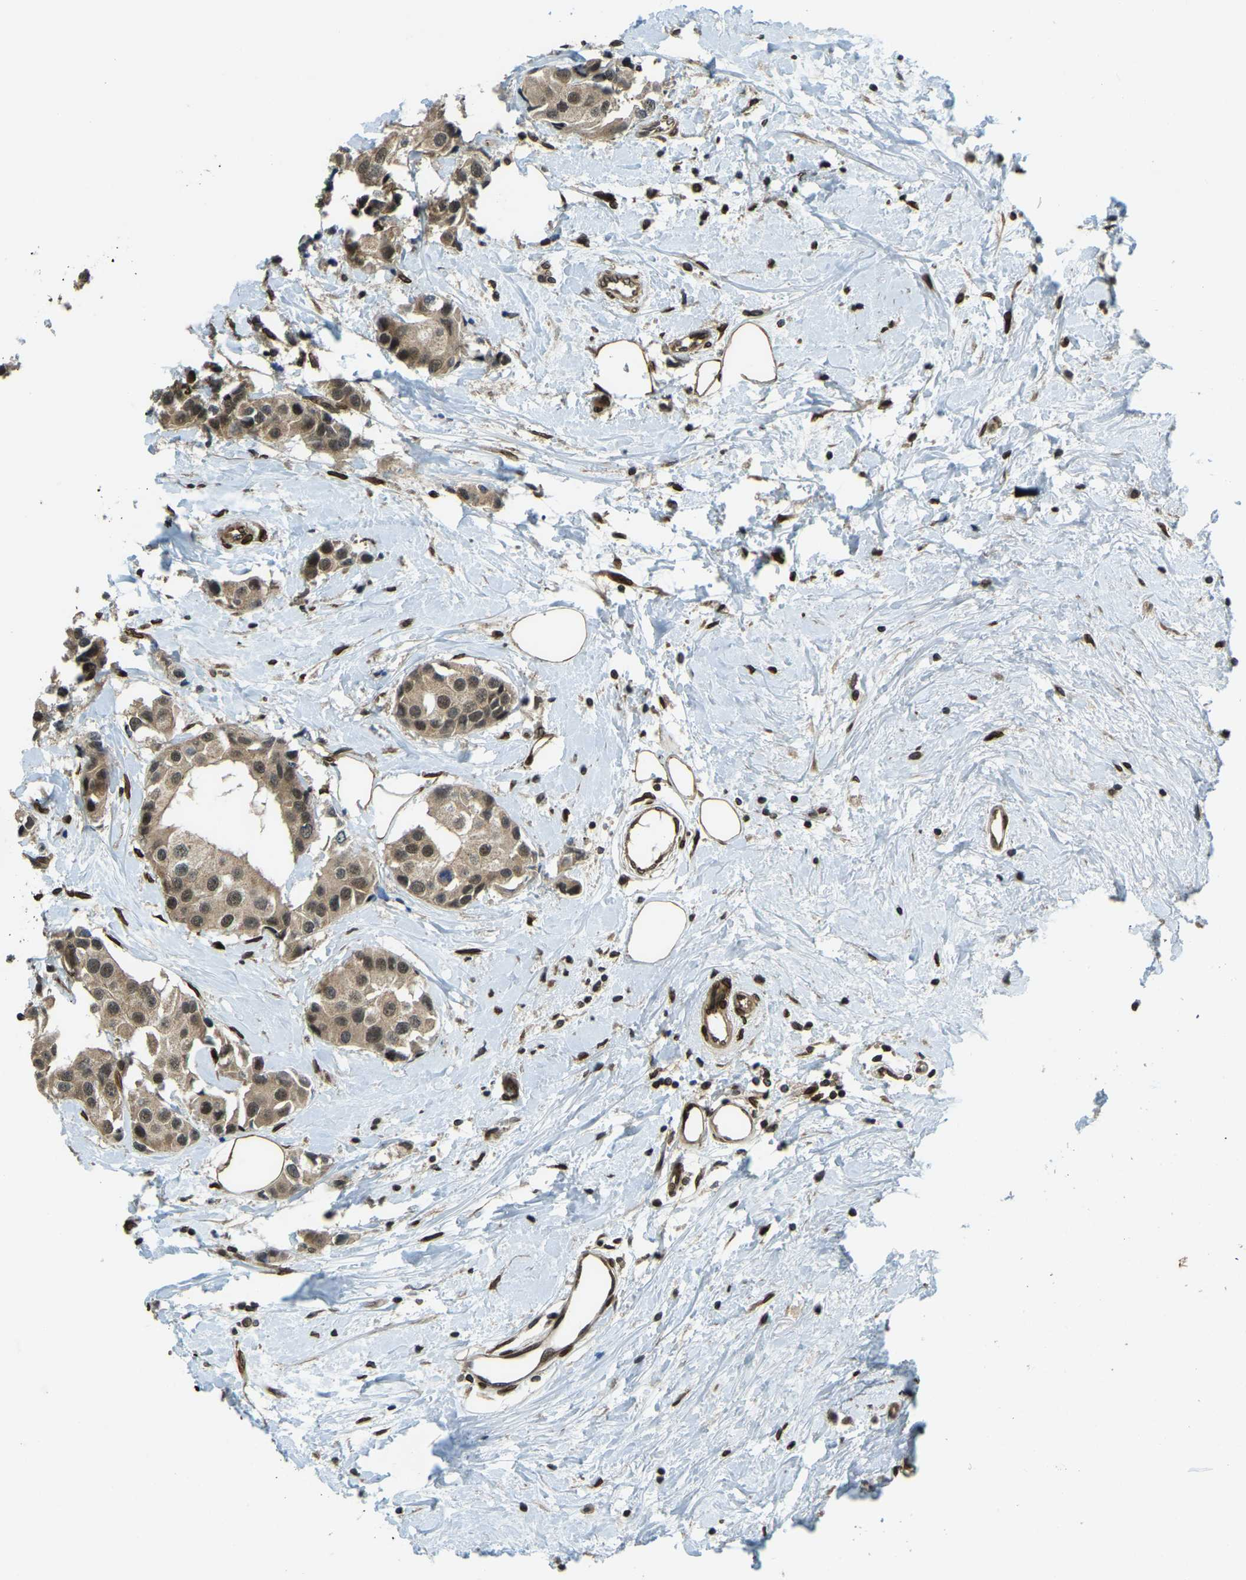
{"staining": {"intensity": "moderate", "quantity": ">75%", "location": "cytoplasmic/membranous"}, "tissue": "breast cancer", "cell_type": "Tumor cells", "image_type": "cancer", "snomed": [{"axis": "morphology", "description": "Normal tissue, NOS"}, {"axis": "morphology", "description": "Duct carcinoma"}, {"axis": "topography", "description": "Breast"}], "caption": "Protein staining of breast cancer (invasive ductal carcinoma) tissue displays moderate cytoplasmic/membranous positivity in approximately >75% of tumor cells.", "gene": "SYNE1", "patient": {"sex": "female", "age": 39}}